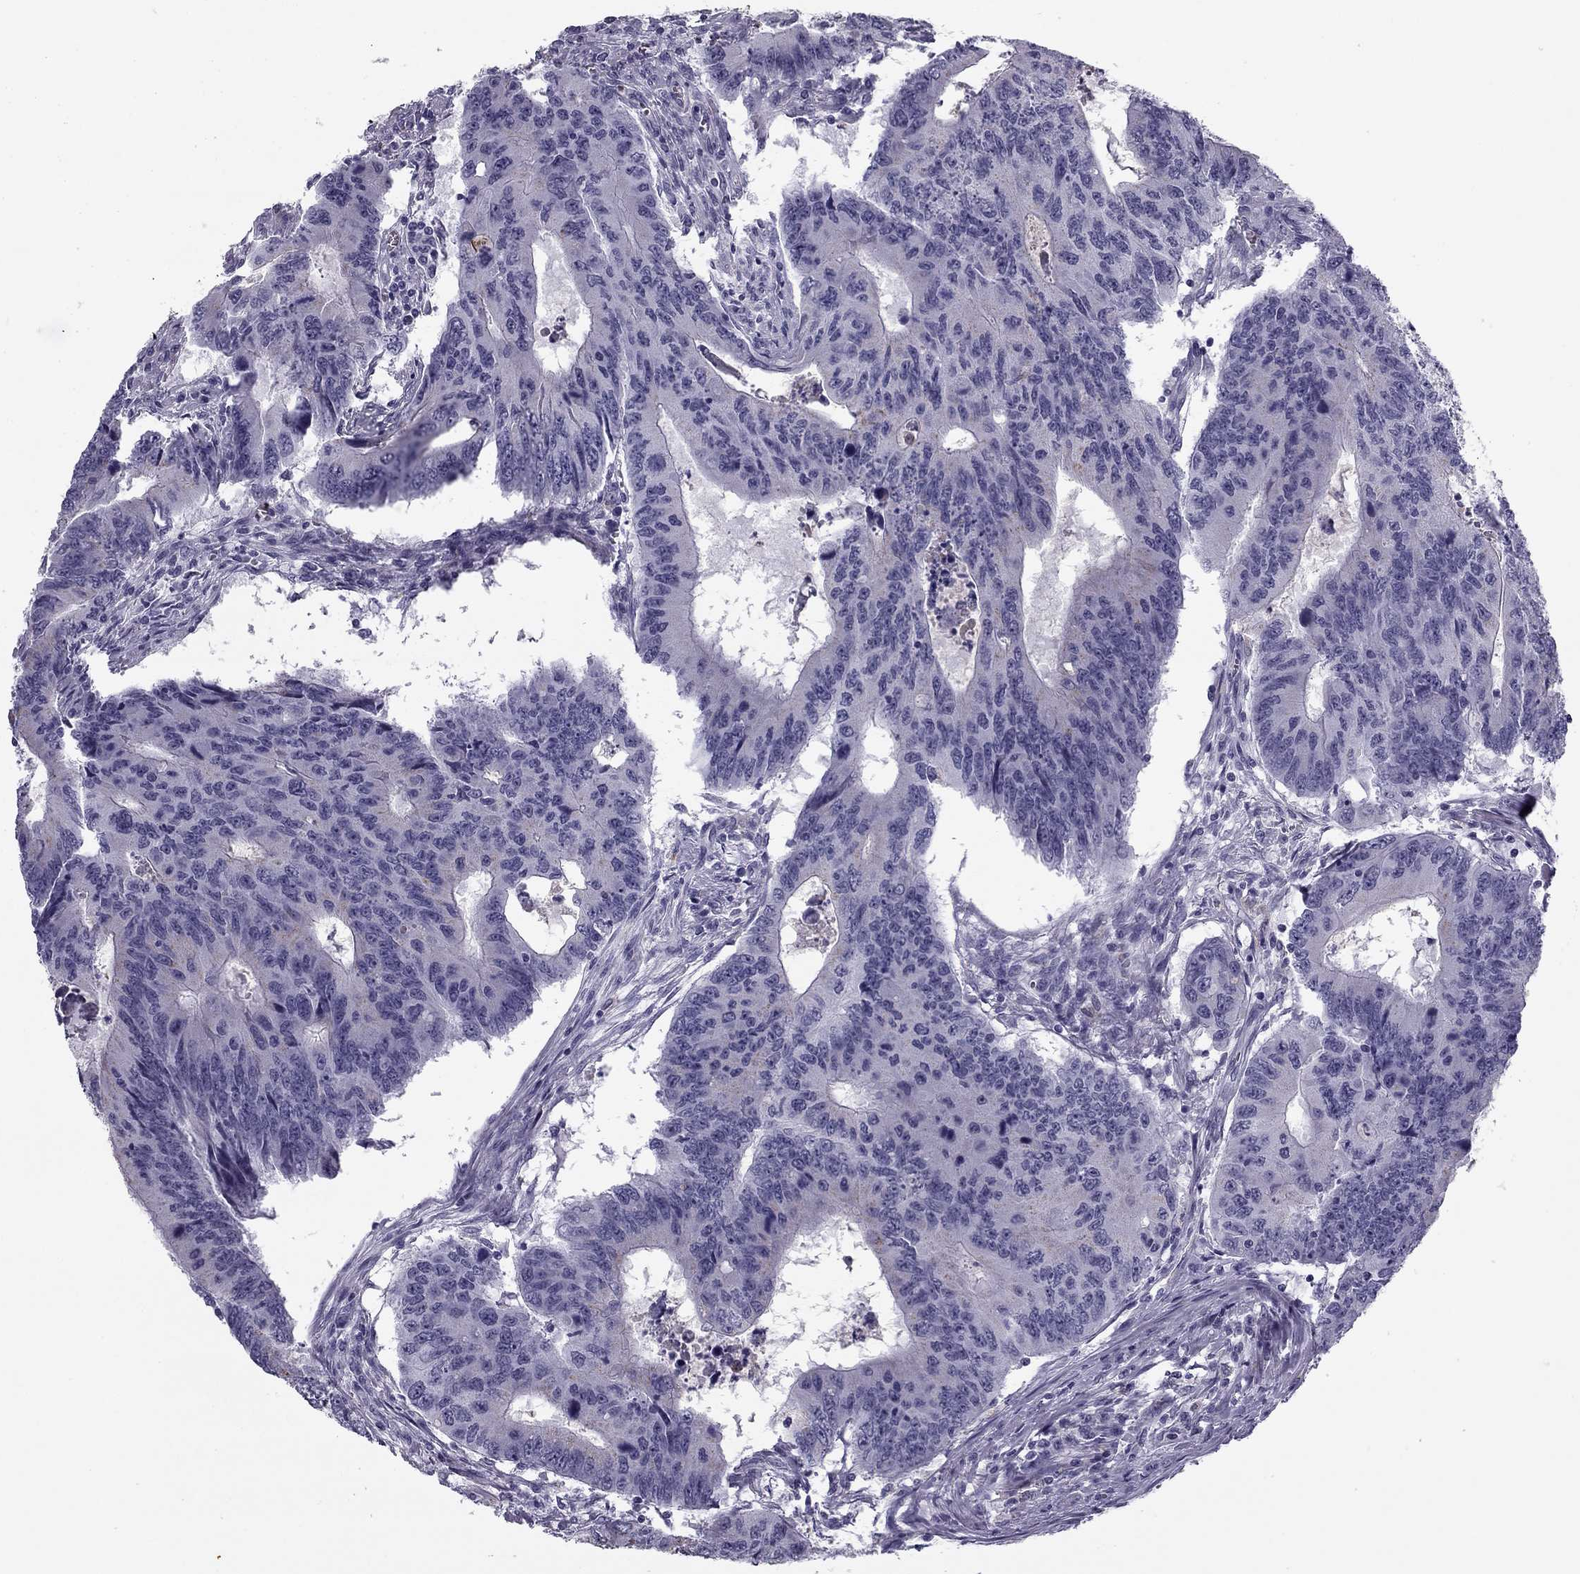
{"staining": {"intensity": "negative", "quantity": "none", "location": "none"}, "tissue": "colorectal cancer", "cell_type": "Tumor cells", "image_type": "cancer", "snomed": [{"axis": "morphology", "description": "Adenocarcinoma, NOS"}, {"axis": "topography", "description": "Colon"}], "caption": "IHC histopathology image of neoplastic tissue: human adenocarcinoma (colorectal) stained with DAB displays no significant protein expression in tumor cells. (Brightfield microscopy of DAB (3,3'-diaminobenzidine) IHC at high magnification).", "gene": "MC5R", "patient": {"sex": "male", "age": 53}}